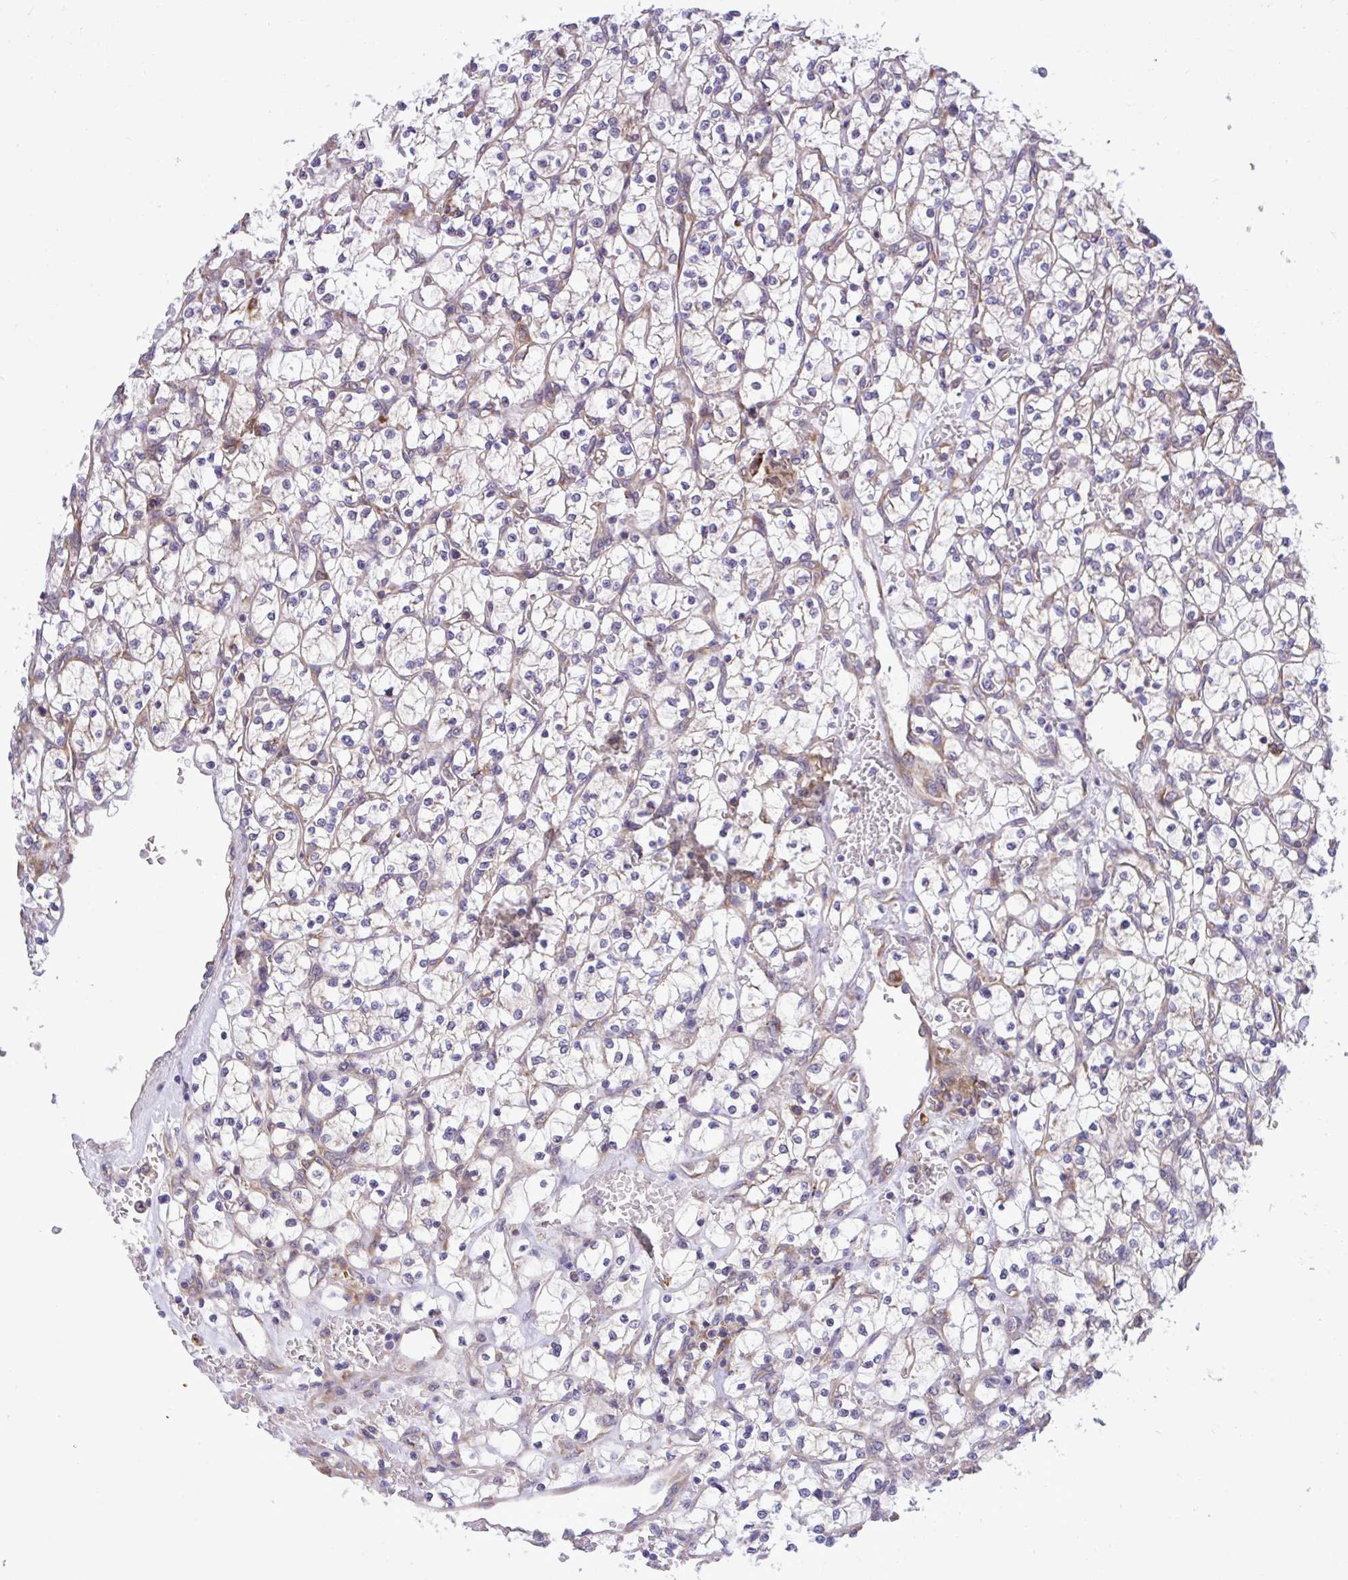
{"staining": {"intensity": "negative", "quantity": "none", "location": "none"}, "tissue": "renal cancer", "cell_type": "Tumor cells", "image_type": "cancer", "snomed": [{"axis": "morphology", "description": "Adenocarcinoma, NOS"}, {"axis": "topography", "description": "Kidney"}], "caption": "DAB immunohistochemical staining of renal cancer displays no significant positivity in tumor cells.", "gene": "RPS15", "patient": {"sex": "female", "age": 64}}